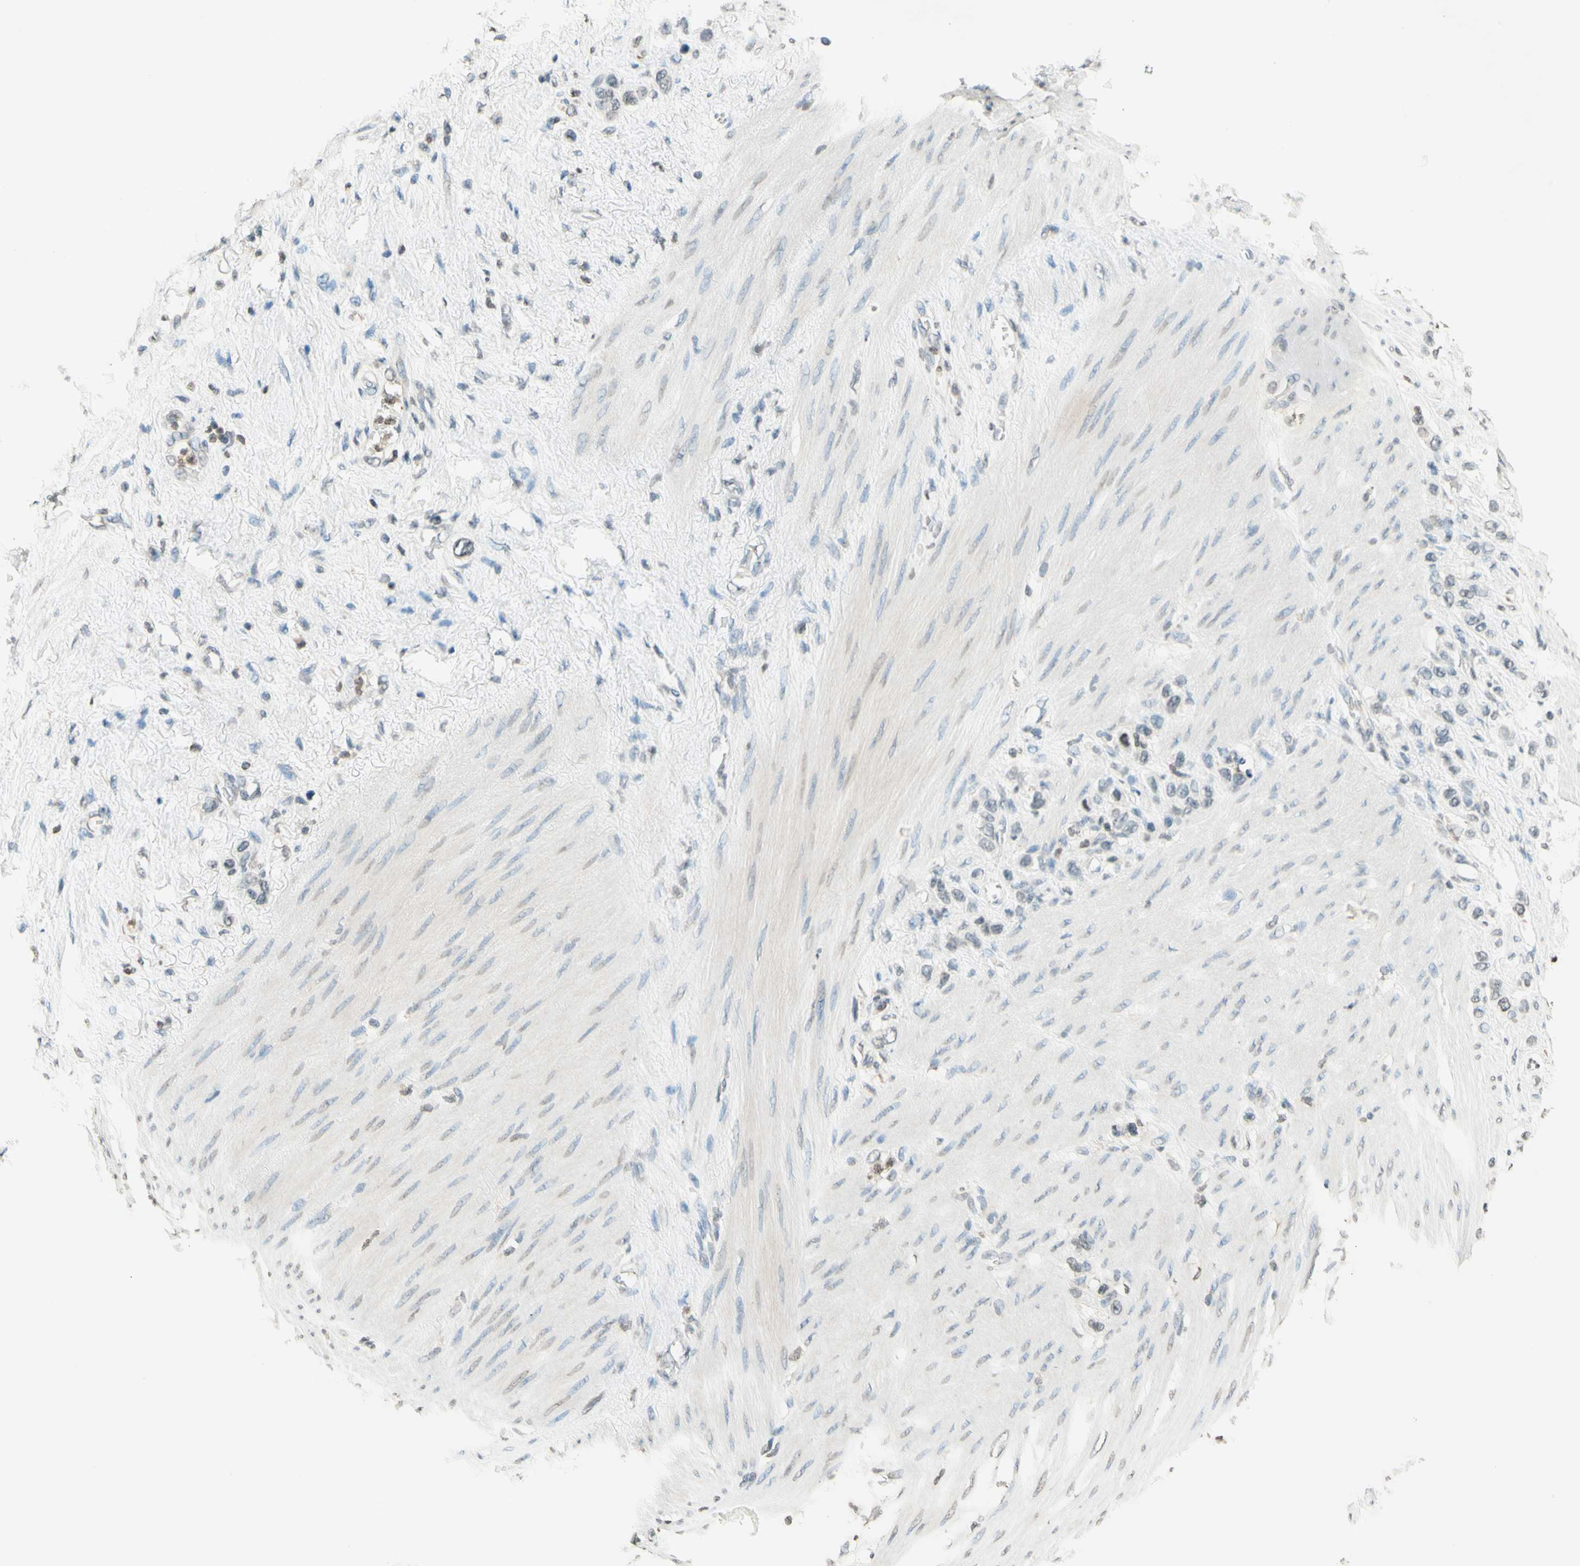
{"staining": {"intensity": "negative", "quantity": "none", "location": "none"}, "tissue": "stomach cancer", "cell_type": "Tumor cells", "image_type": "cancer", "snomed": [{"axis": "morphology", "description": "Adenocarcinoma, NOS"}, {"axis": "morphology", "description": "Adenocarcinoma, High grade"}, {"axis": "topography", "description": "Stomach, upper"}, {"axis": "topography", "description": "Stomach, lower"}], "caption": "A histopathology image of human stomach adenocarcinoma (high-grade) is negative for staining in tumor cells.", "gene": "WIPF1", "patient": {"sex": "female", "age": 65}}